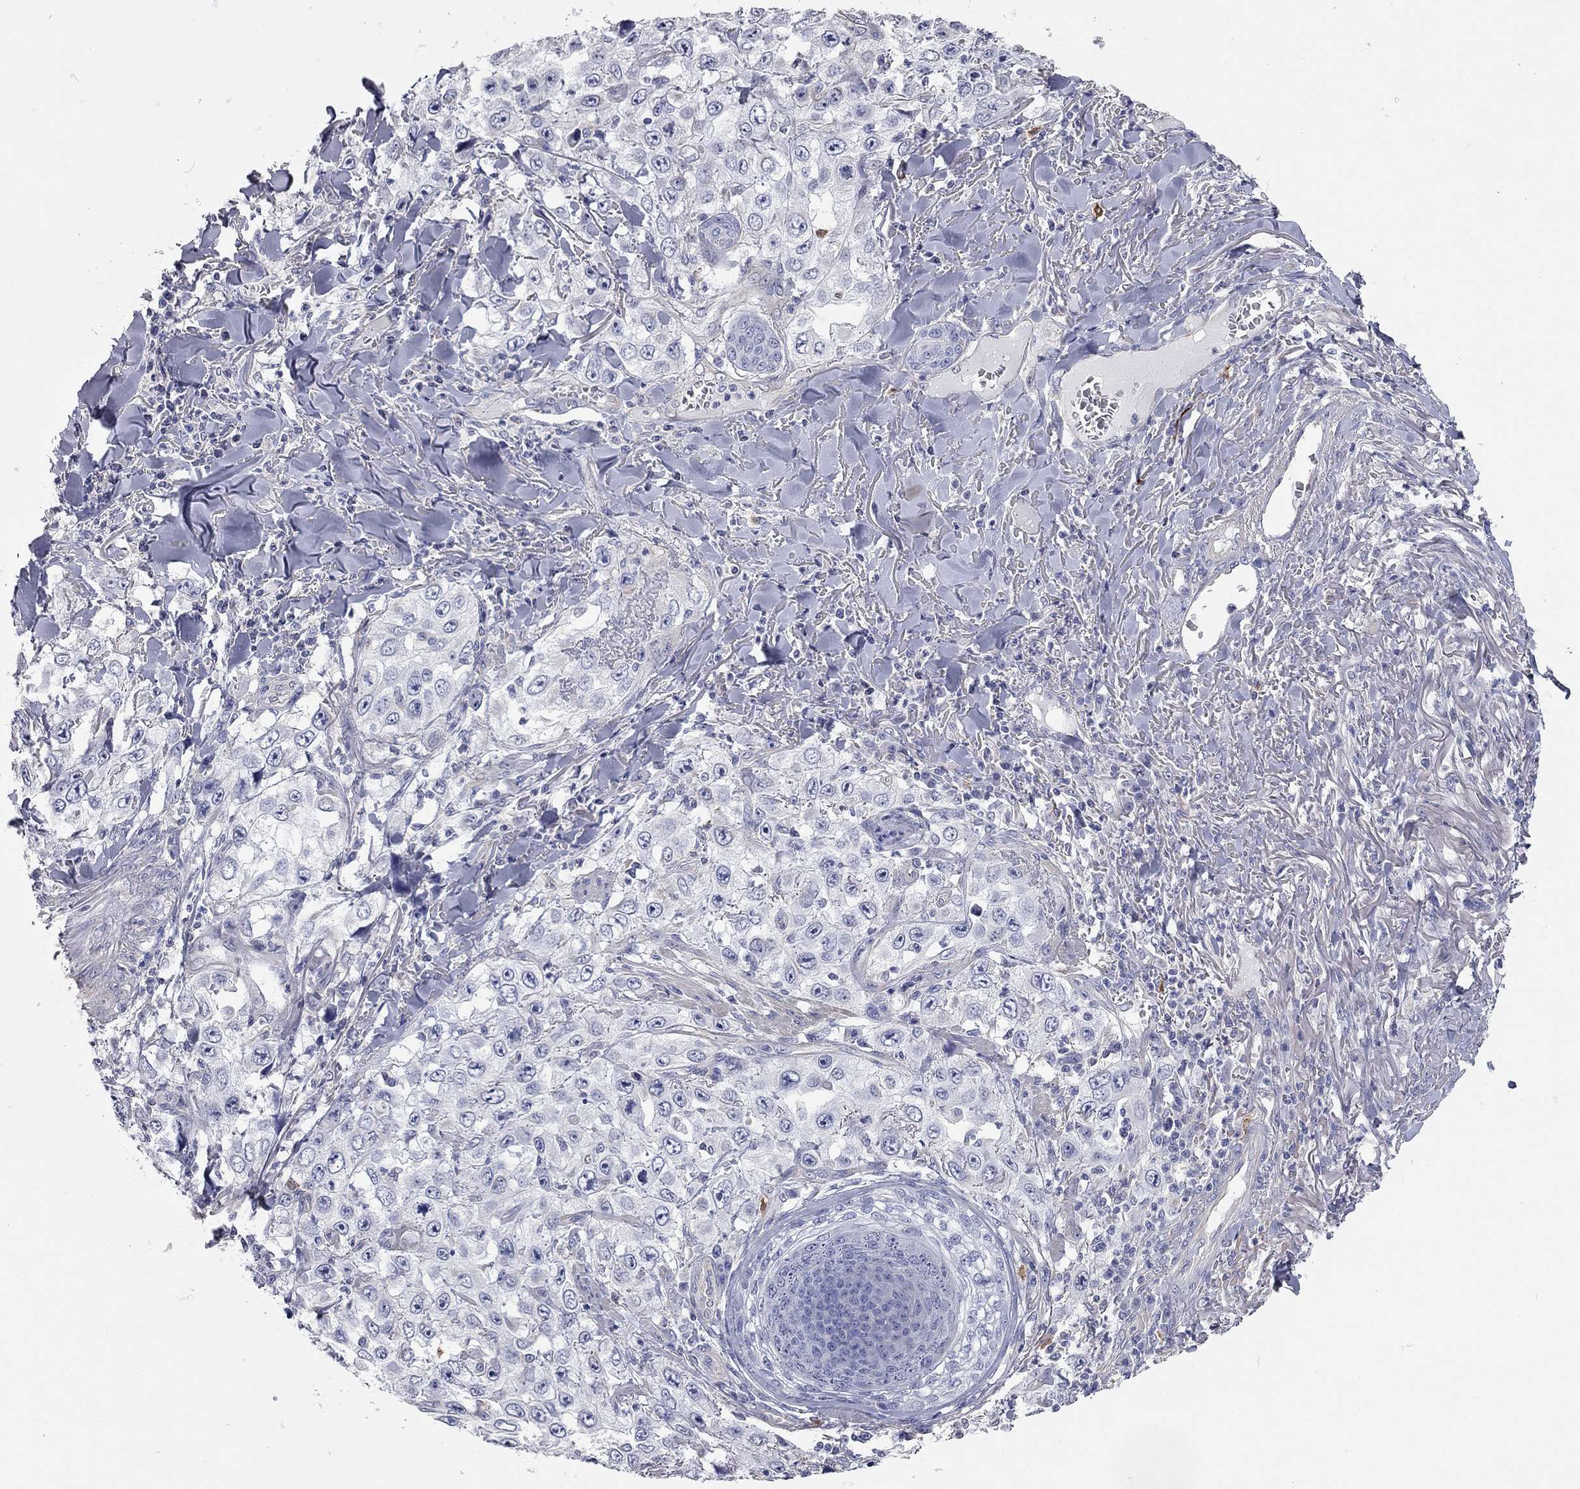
{"staining": {"intensity": "negative", "quantity": "none", "location": "none"}, "tissue": "skin cancer", "cell_type": "Tumor cells", "image_type": "cancer", "snomed": [{"axis": "morphology", "description": "Squamous cell carcinoma, NOS"}, {"axis": "topography", "description": "Skin"}], "caption": "This is an immunohistochemistry (IHC) photomicrograph of human skin cancer (squamous cell carcinoma). There is no expression in tumor cells.", "gene": "C10orf90", "patient": {"sex": "male", "age": 82}}